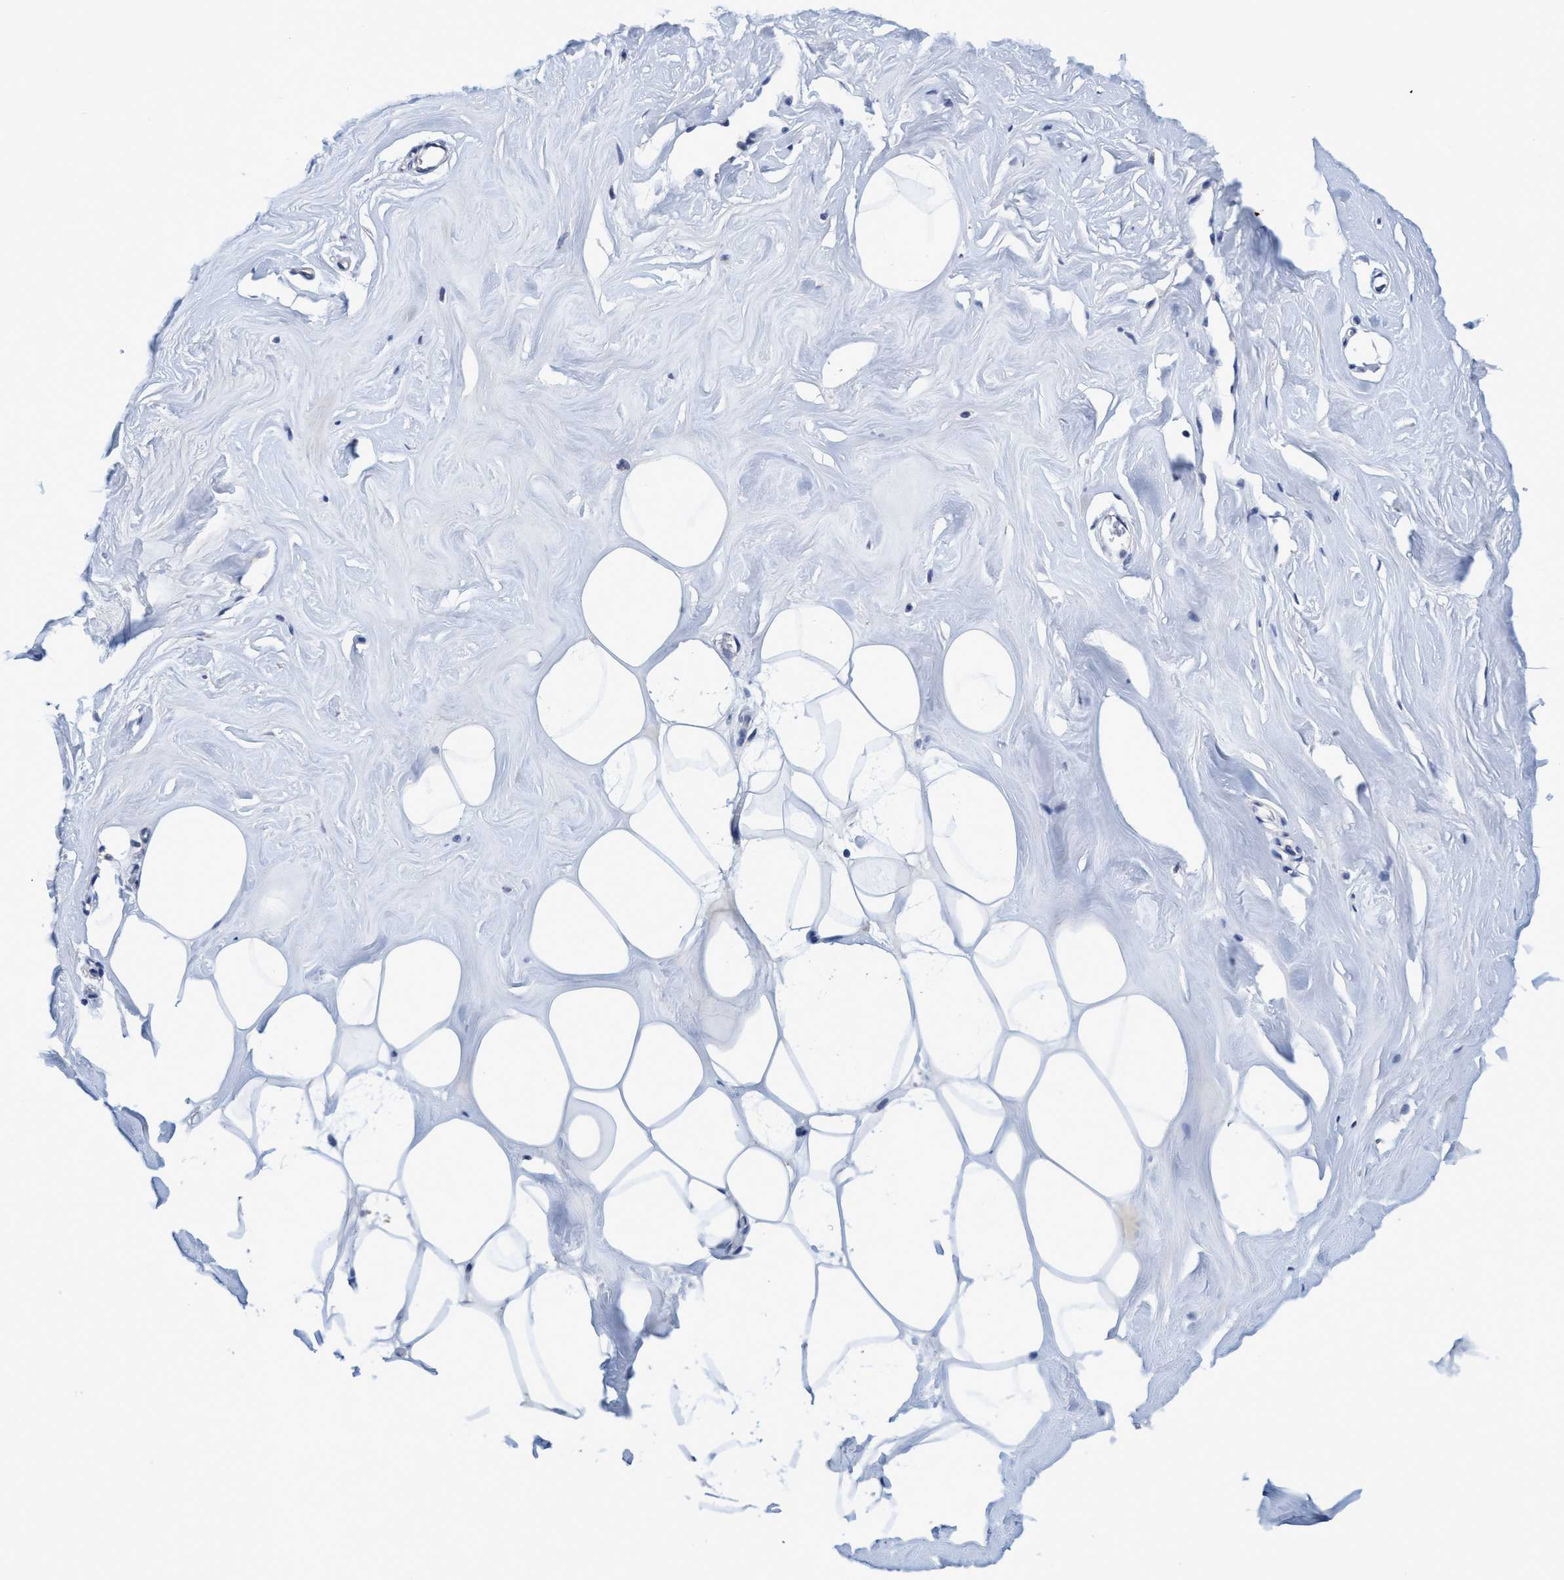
{"staining": {"intensity": "weak", "quantity": "25%-75%", "location": "cytoplasmic/membranous"}, "tissue": "adipose tissue", "cell_type": "Adipocytes", "image_type": "normal", "snomed": [{"axis": "morphology", "description": "Normal tissue, NOS"}, {"axis": "morphology", "description": "Fibrosis, NOS"}, {"axis": "topography", "description": "Breast"}, {"axis": "topography", "description": "Adipose tissue"}], "caption": "Adipose tissue stained with immunohistochemistry (IHC) demonstrates weak cytoplasmic/membranous staining in about 25%-75% of adipocytes.", "gene": "CALCOCO2", "patient": {"sex": "female", "age": 39}}